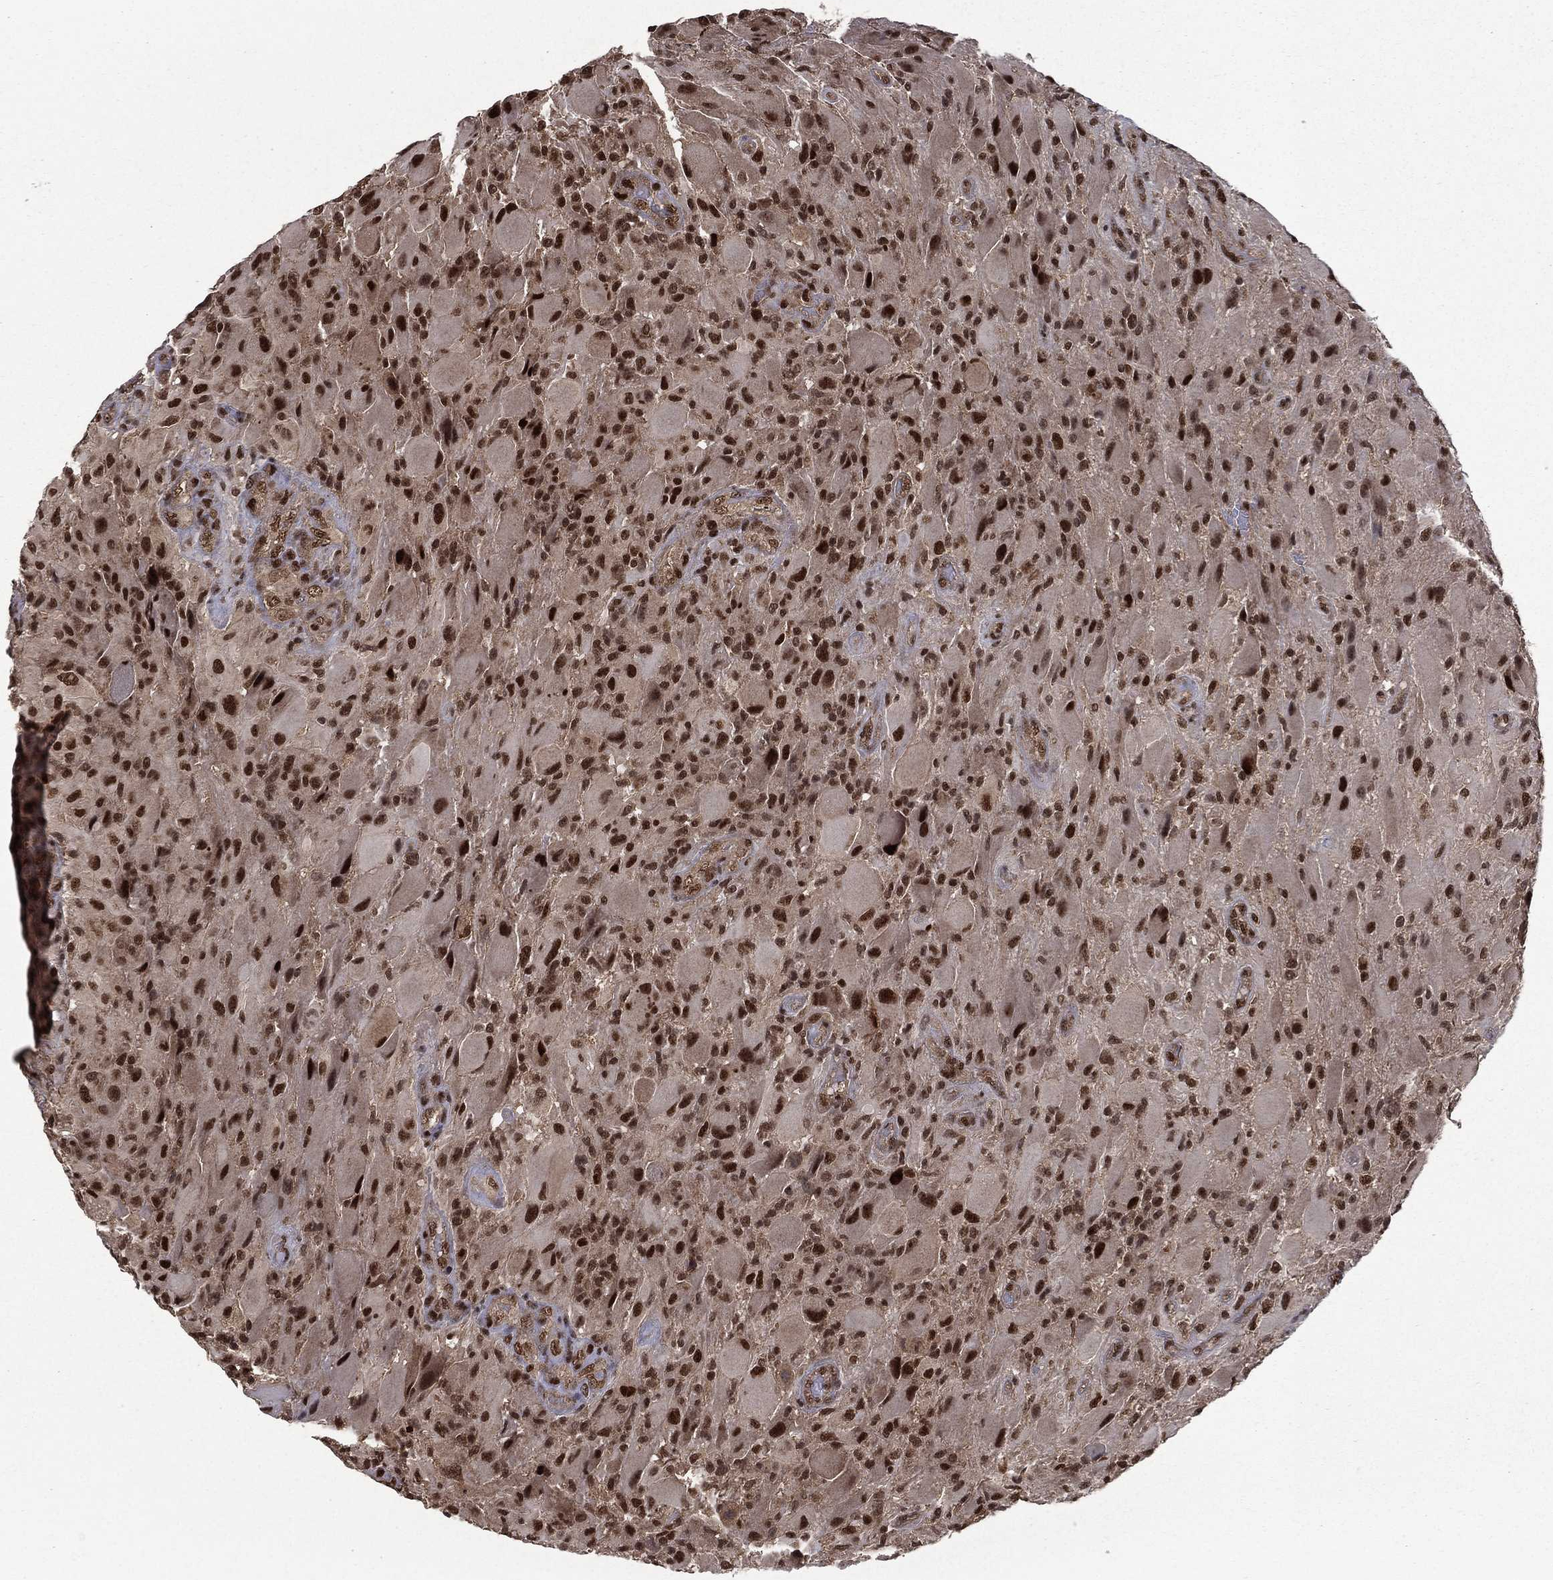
{"staining": {"intensity": "strong", "quantity": ">75%", "location": "nuclear"}, "tissue": "glioma", "cell_type": "Tumor cells", "image_type": "cancer", "snomed": [{"axis": "morphology", "description": "Glioma, malignant, High grade"}, {"axis": "topography", "description": "Cerebral cortex"}], "caption": "High-magnification brightfield microscopy of glioma stained with DAB (3,3'-diaminobenzidine) (brown) and counterstained with hematoxylin (blue). tumor cells exhibit strong nuclear positivity is appreciated in approximately>75% of cells.", "gene": "JMJD6", "patient": {"sex": "male", "age": 35}}